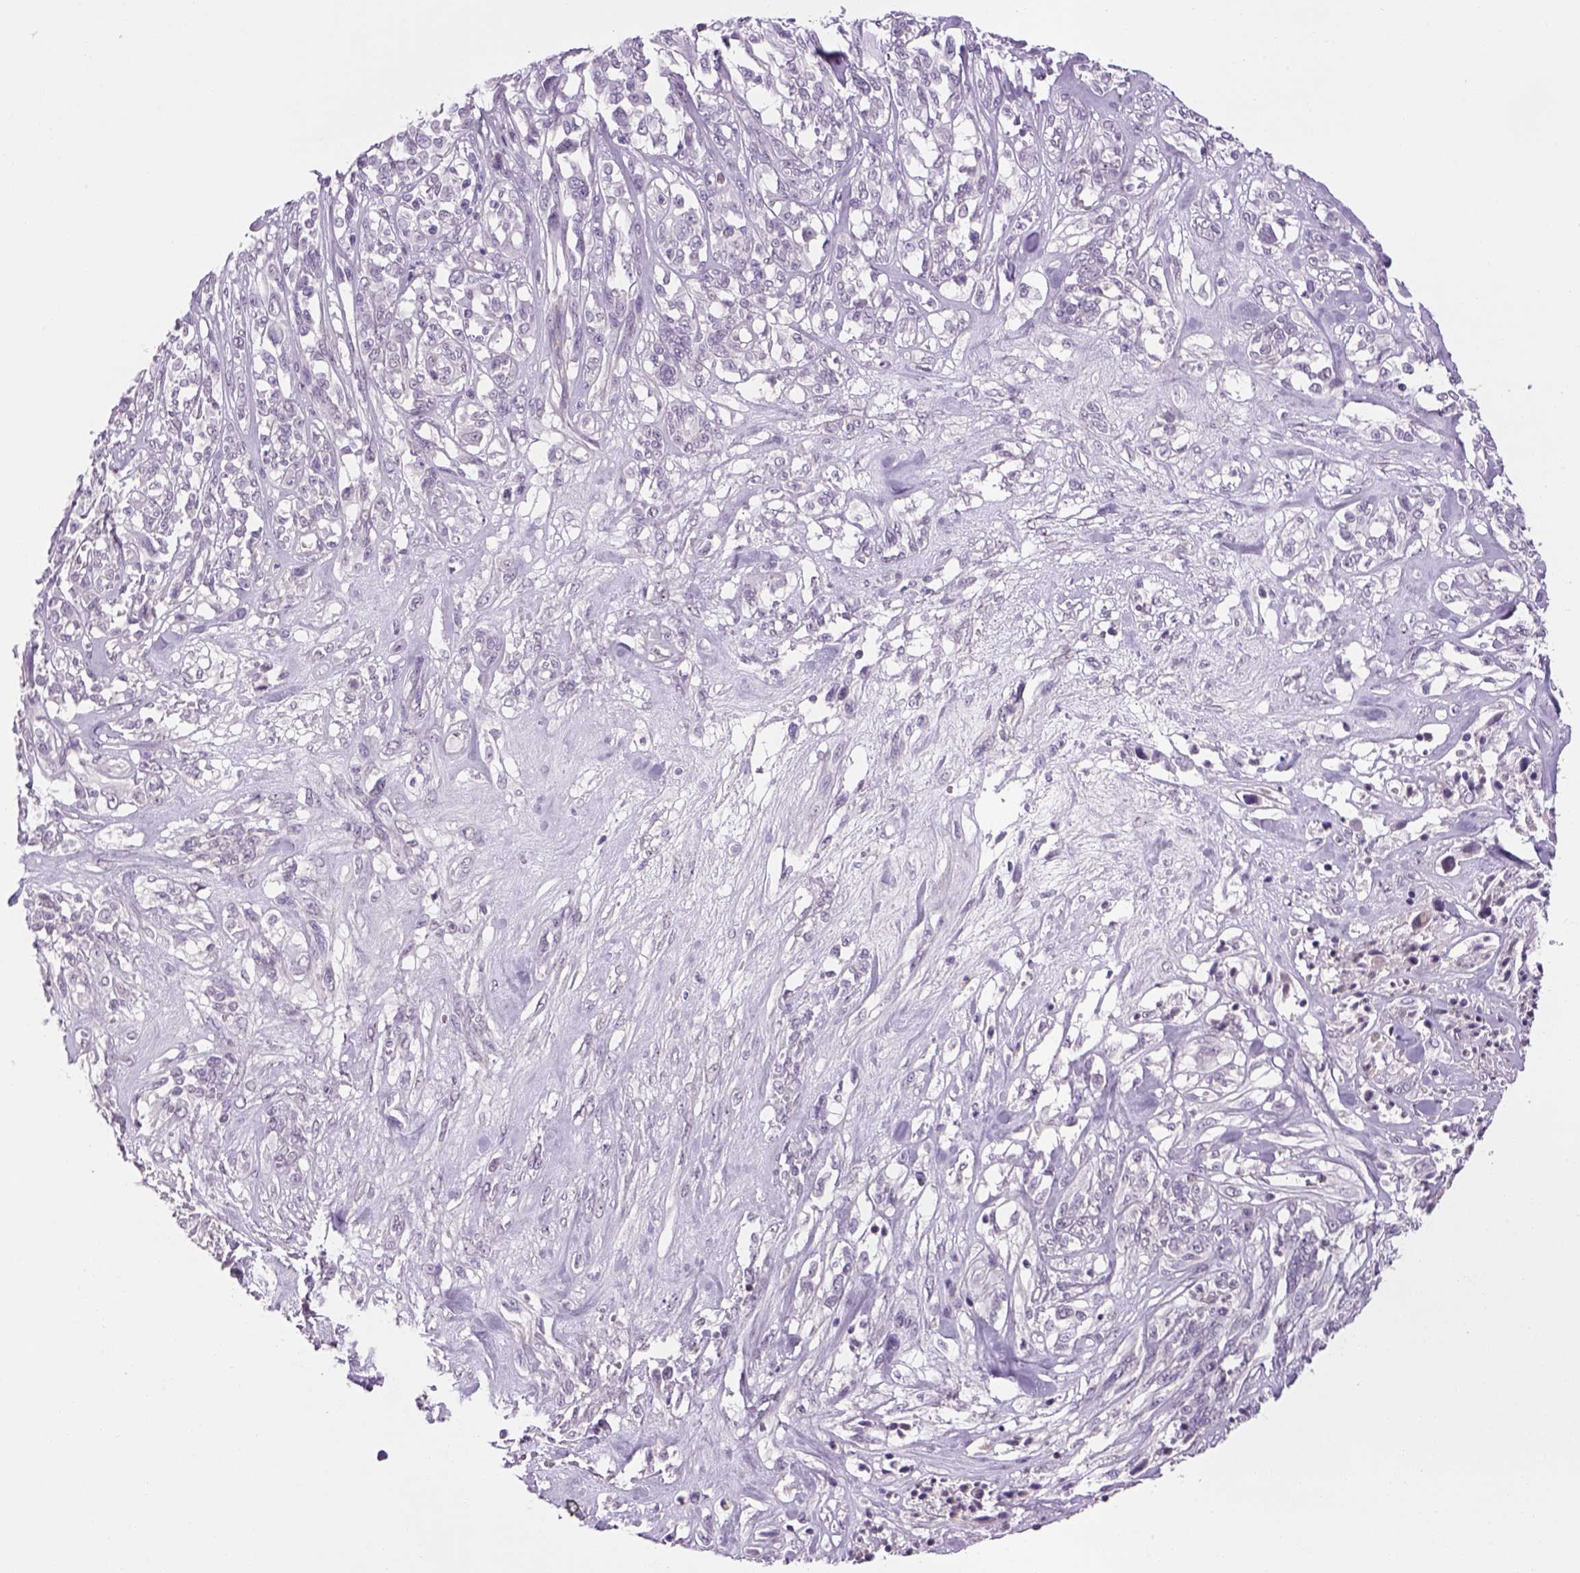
{"staining": {"intensity": "negative", "quantity": "none", "location": "none"}, "tissue": "melanoma", "cell_type": "Tumor cells", "image_type": "cancer", "snomed": [{"axis": "morphology", "description": "Malignant melanoma, NOS"}, {"axis": "topography", "description": "Skin"}], "caption": "Tumor cells are negative for protein expression in human malignant melanoma.", "gene": "PRRT1", "patient": {"sex": "female", "age": 91}}